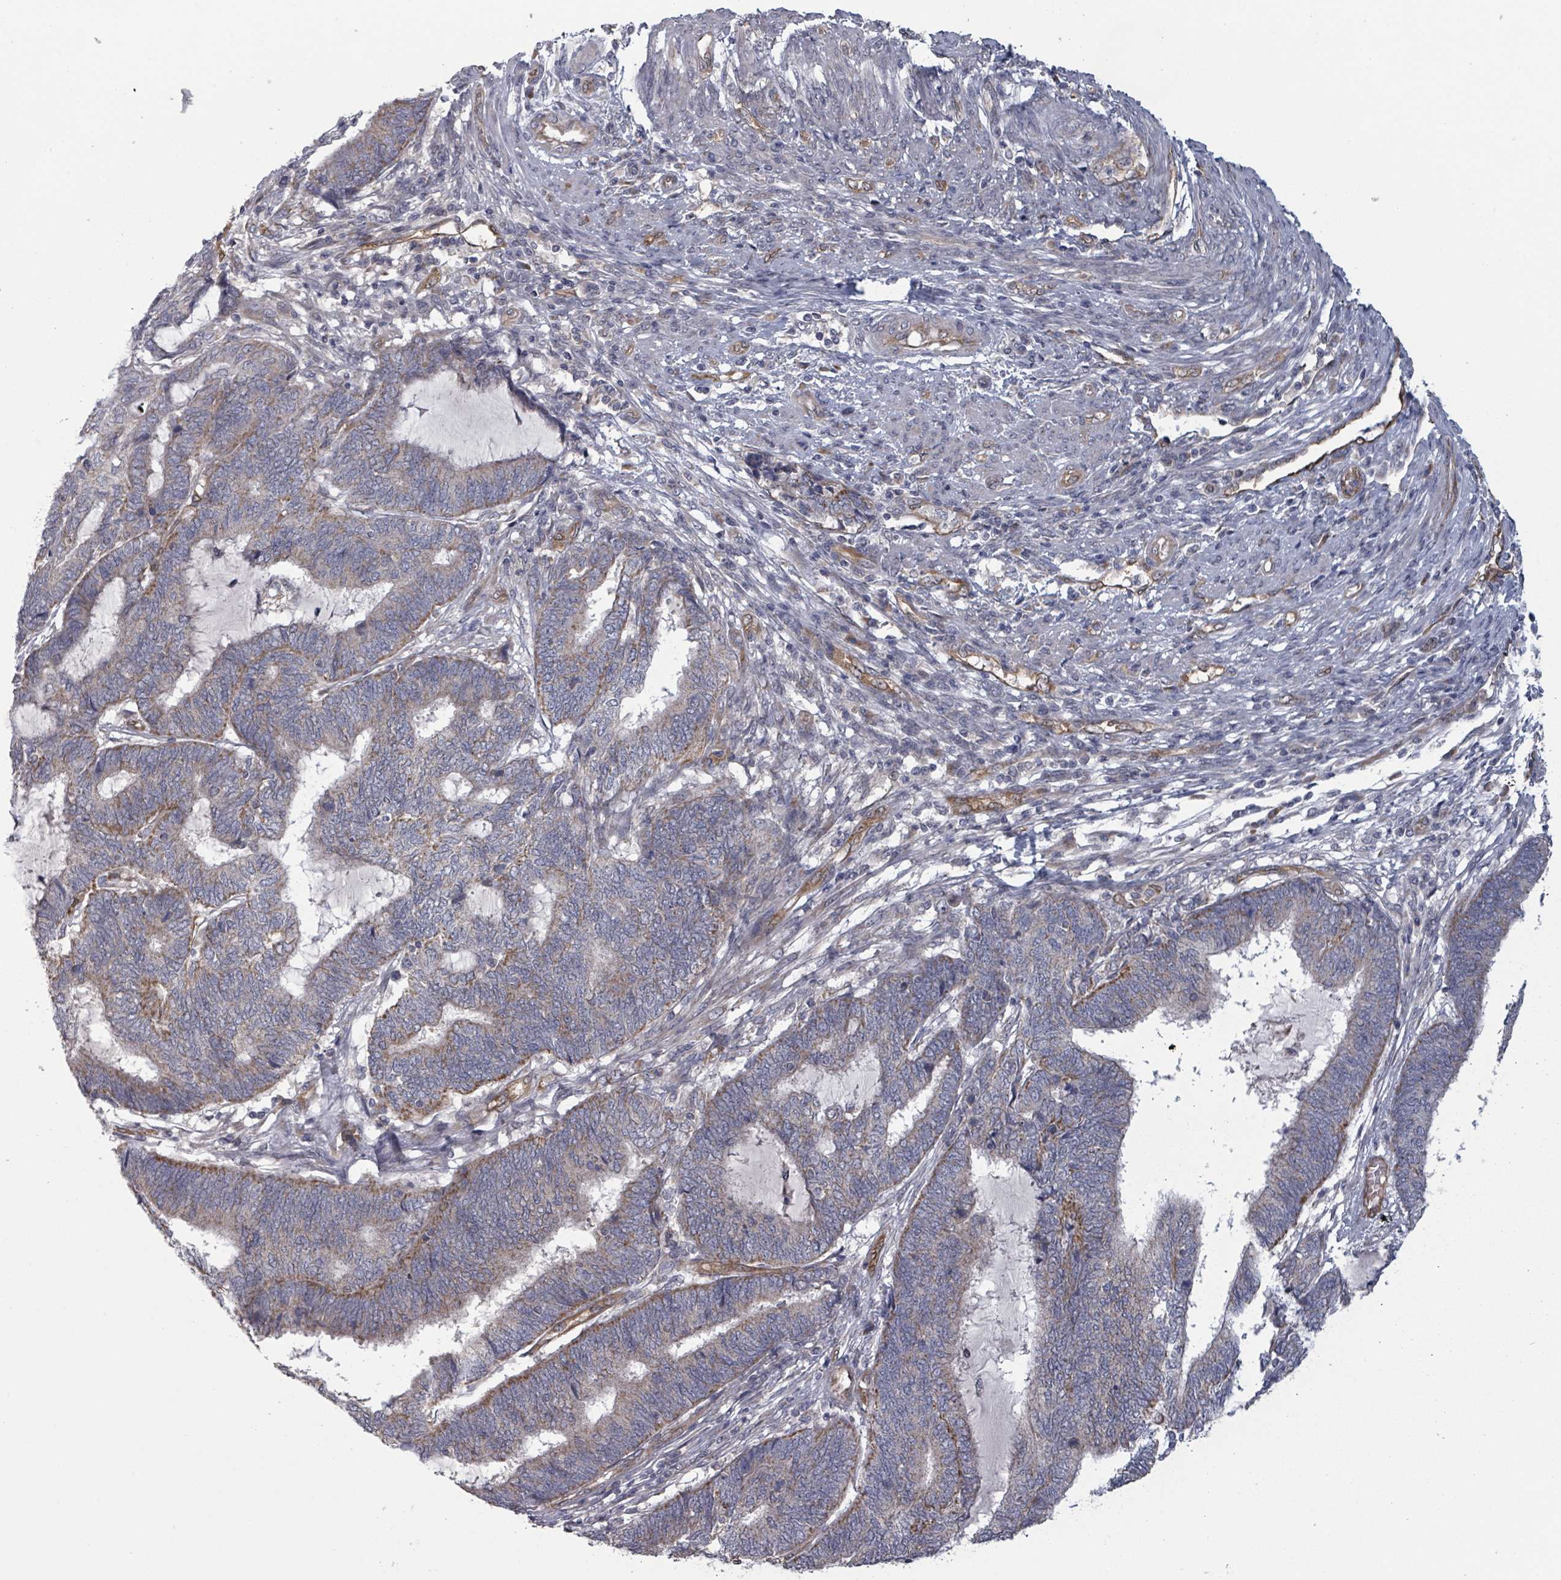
{"staining": {"intensity": "moderate", "quantity": "<25%", "location": "cytoplasmic/membranous"}, "tissue": "endometrial cancer", "cell_type": "Tumor cells", "image_type": "cancer", "snomed": [{"axis": "morphology", "description": "Adenocarcinoma, NOS"}, {"axis": "topography", "description": "Uterus"}, {"axis": "topography", "description": "Endometrium"}], "caption": "A brown stain highlights moderate cytoplasmic/membranous staining of a protein in human adenocarcinoma (endometrial) tumor cells.", "gene": "FKBP1A", "patient": {"sex": "female", "age": 70}}